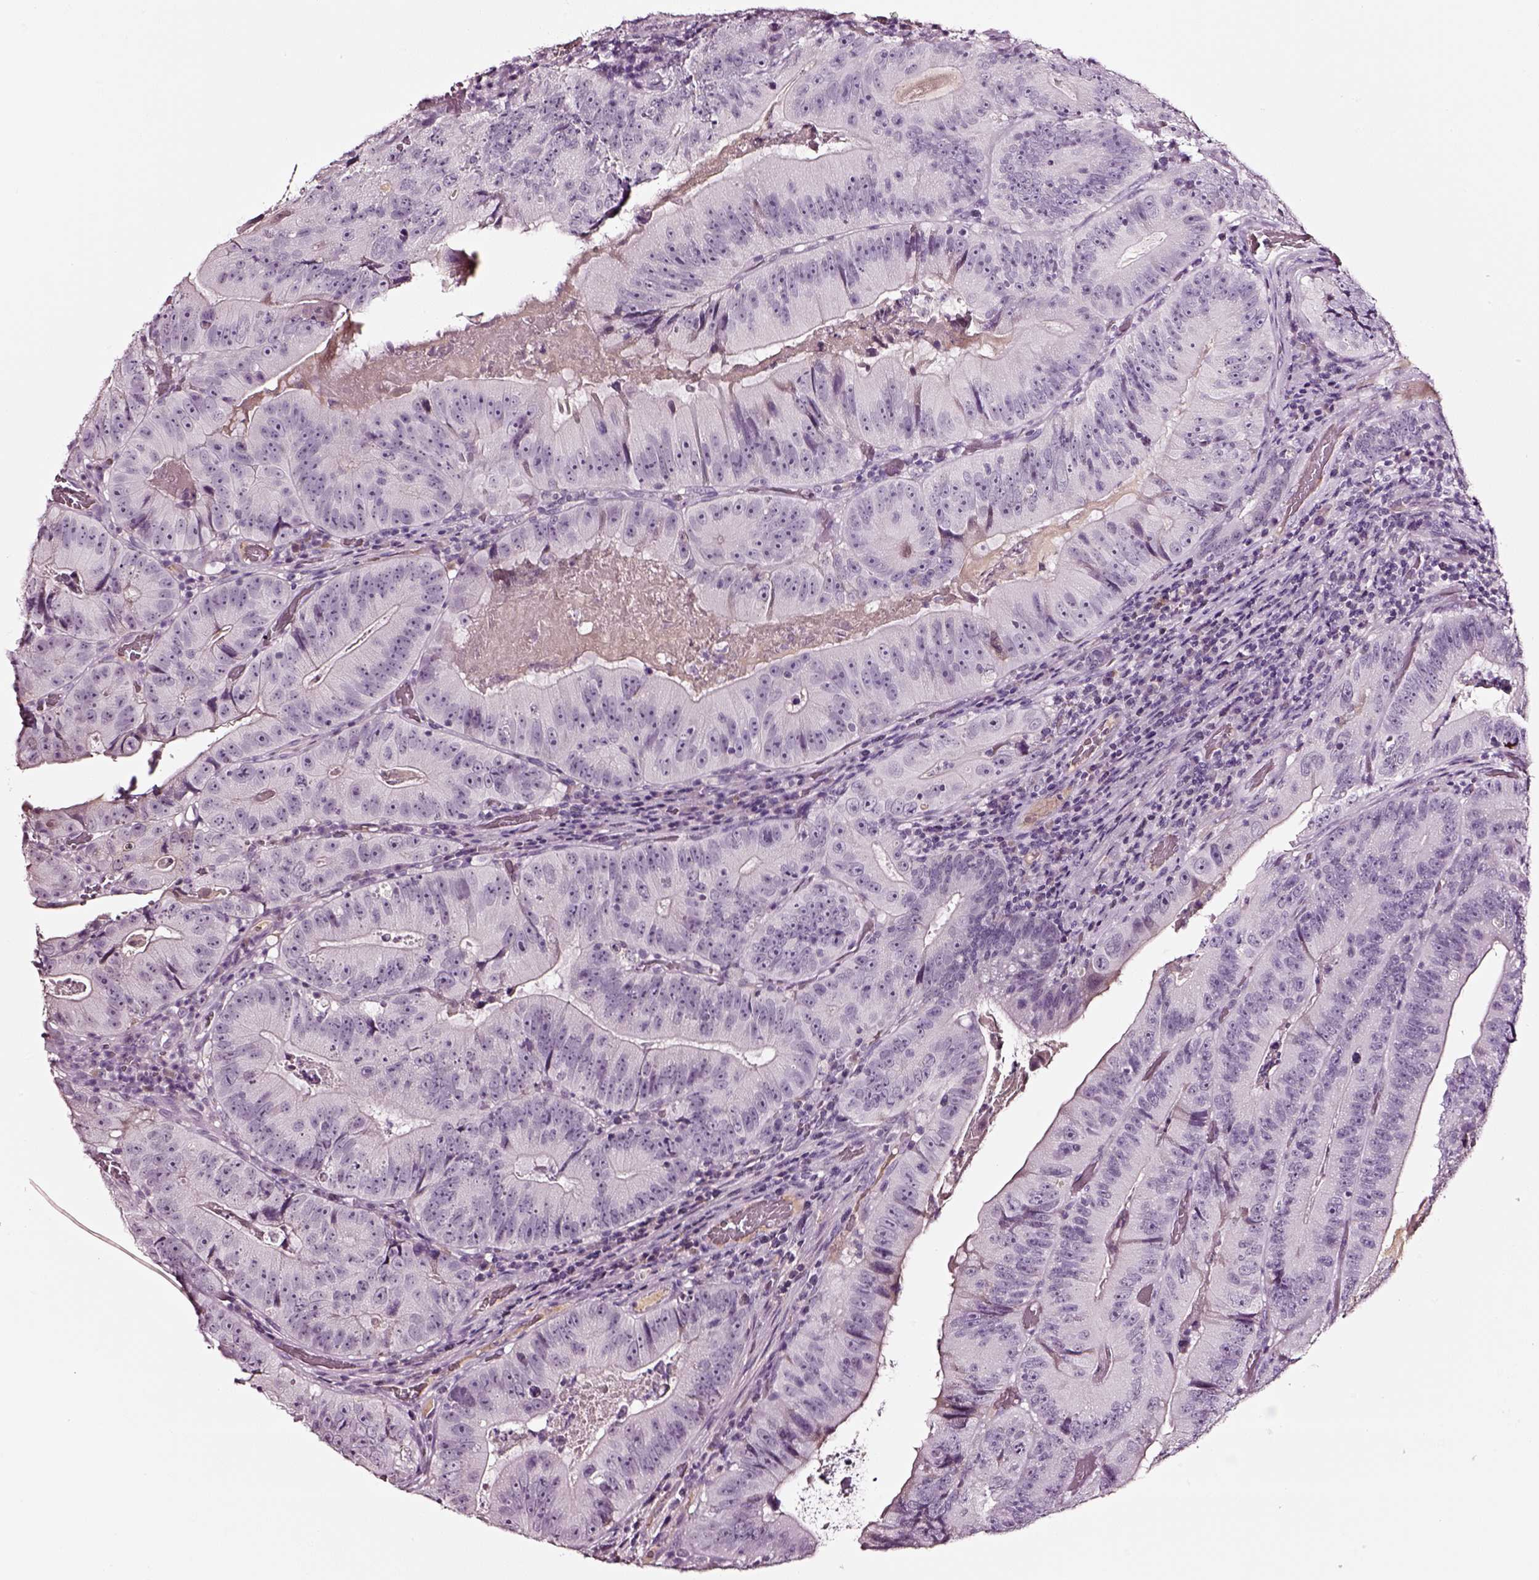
{"staining": {"intensity": "negative", "quantity": "none", "location": "none"}, "tissue": "colorectal cancer", "cell_type": "Tumor cells", "image_type": "cancer", "snomed": [{"axis": "morphology", "description": "Adenocarcinoma, NOS"}, {"axis": "topography", "description": "Colon"}], "caption": "Immunohistochemistry (IHC) of human colorectal adenocarcinoma exhibits no positivity in tumor cells.", "gene": "SMIM17", "patient": {"sex": "female", "age": 86}}